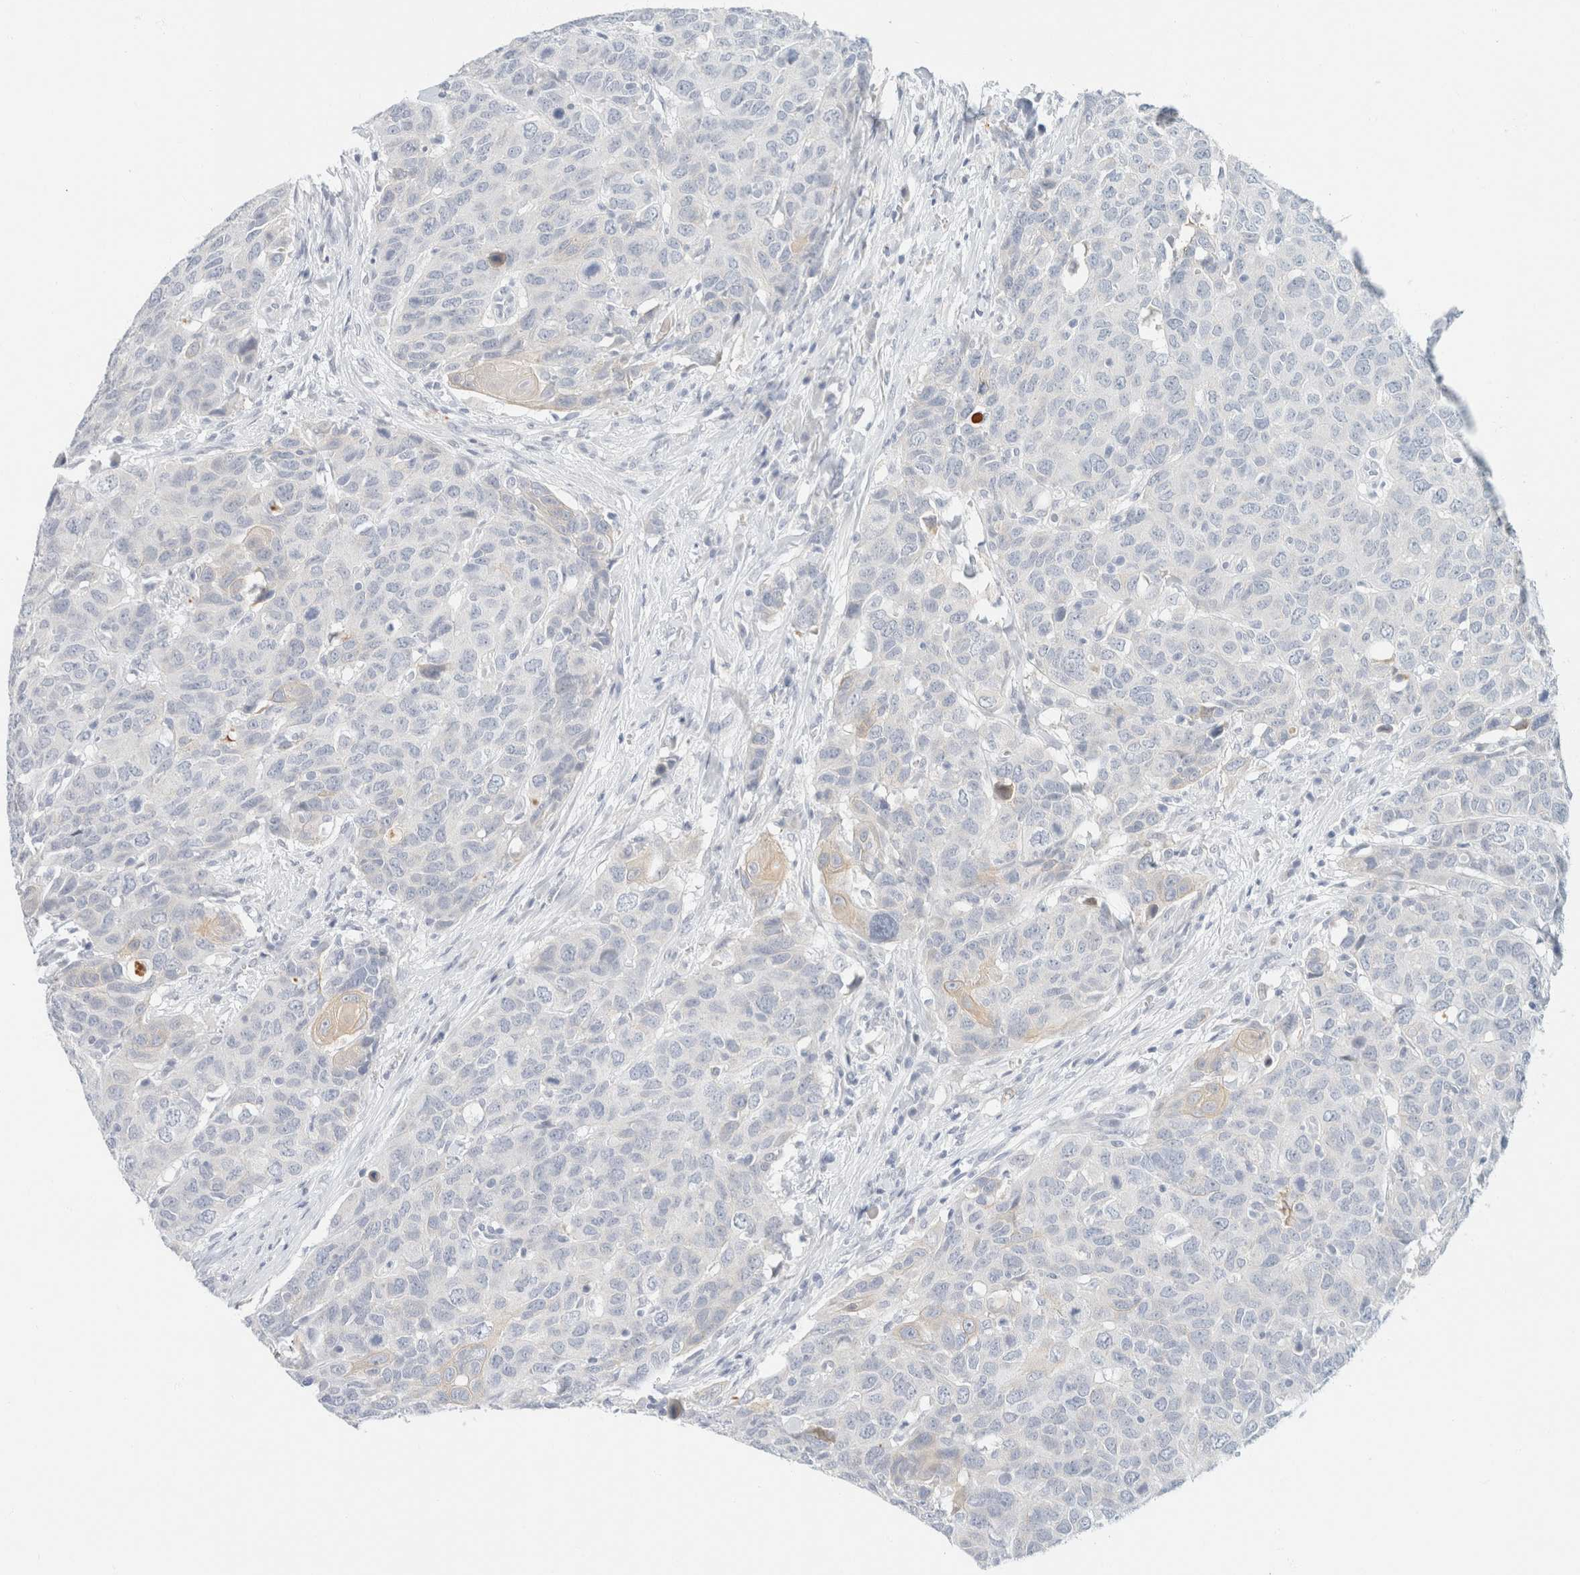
{"staining": {"intensity": "negative", "quantity": "none", "location": "none"}, "tissue": "head and neck cancer", "cell_type": "Tumor cells", "image_type": "cancer", "snomed": [{"axis": "morphology", "description": "Squamous cell carcinoma, NOS"}, {"axis": "topography", "description": "Head-Neck"}], "caption": "An immunohistochemistry (IHC) histopathology image of head and neck cancer (squamous cell carcinoma) is shown. There is no staining in tumor cells of head and neck cancer (squamous cell carcinoma). (DAB immunohistochemistry (IHC), high magnification).", "gene": "KRT20", "patient": {"sex": "male", "age": 66}}